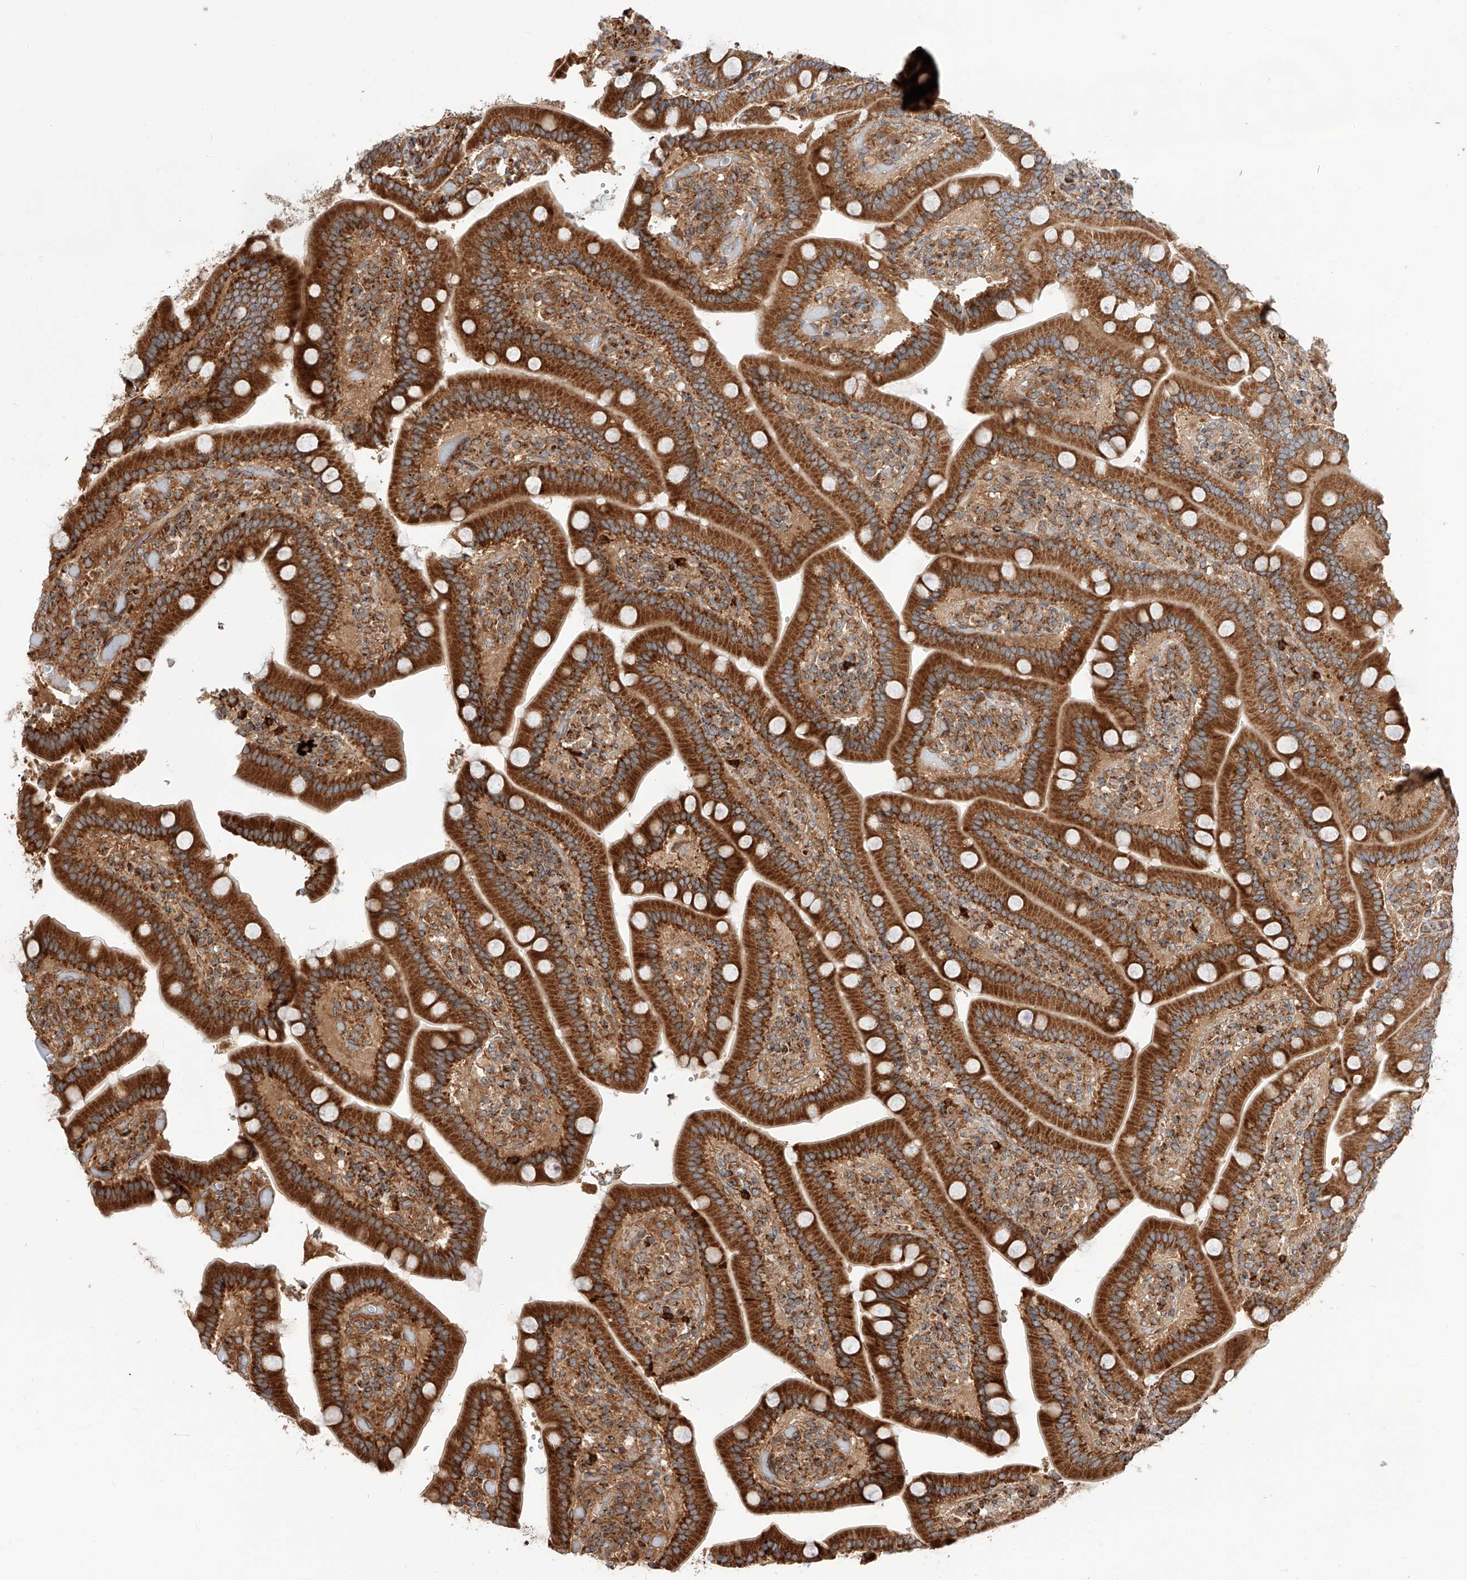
{"staining": {"intensity": "strong", "quantity": ">75%", "location": "cytoplasmic/membranous"}, "tissue": "duodenum", "cell_type": "Glandular cells", "image_type": "normal", "snomed": [{"axis": "morphology", "description": "Normal tissue, NOS"}, {"axis": "topography", "description": "Duodenum"}], "caption": "The immunohistochemical stain labels strong cytoplasmic/membranous positivity in glandular cells of unremarkable duodenum. The staining was performed using DAB, with brown indicating positive protein expression. Nuclei are stained blue with hematoxylin.", "gene": "ISCA2", "patient": {"sex": "female", "age": 62}}